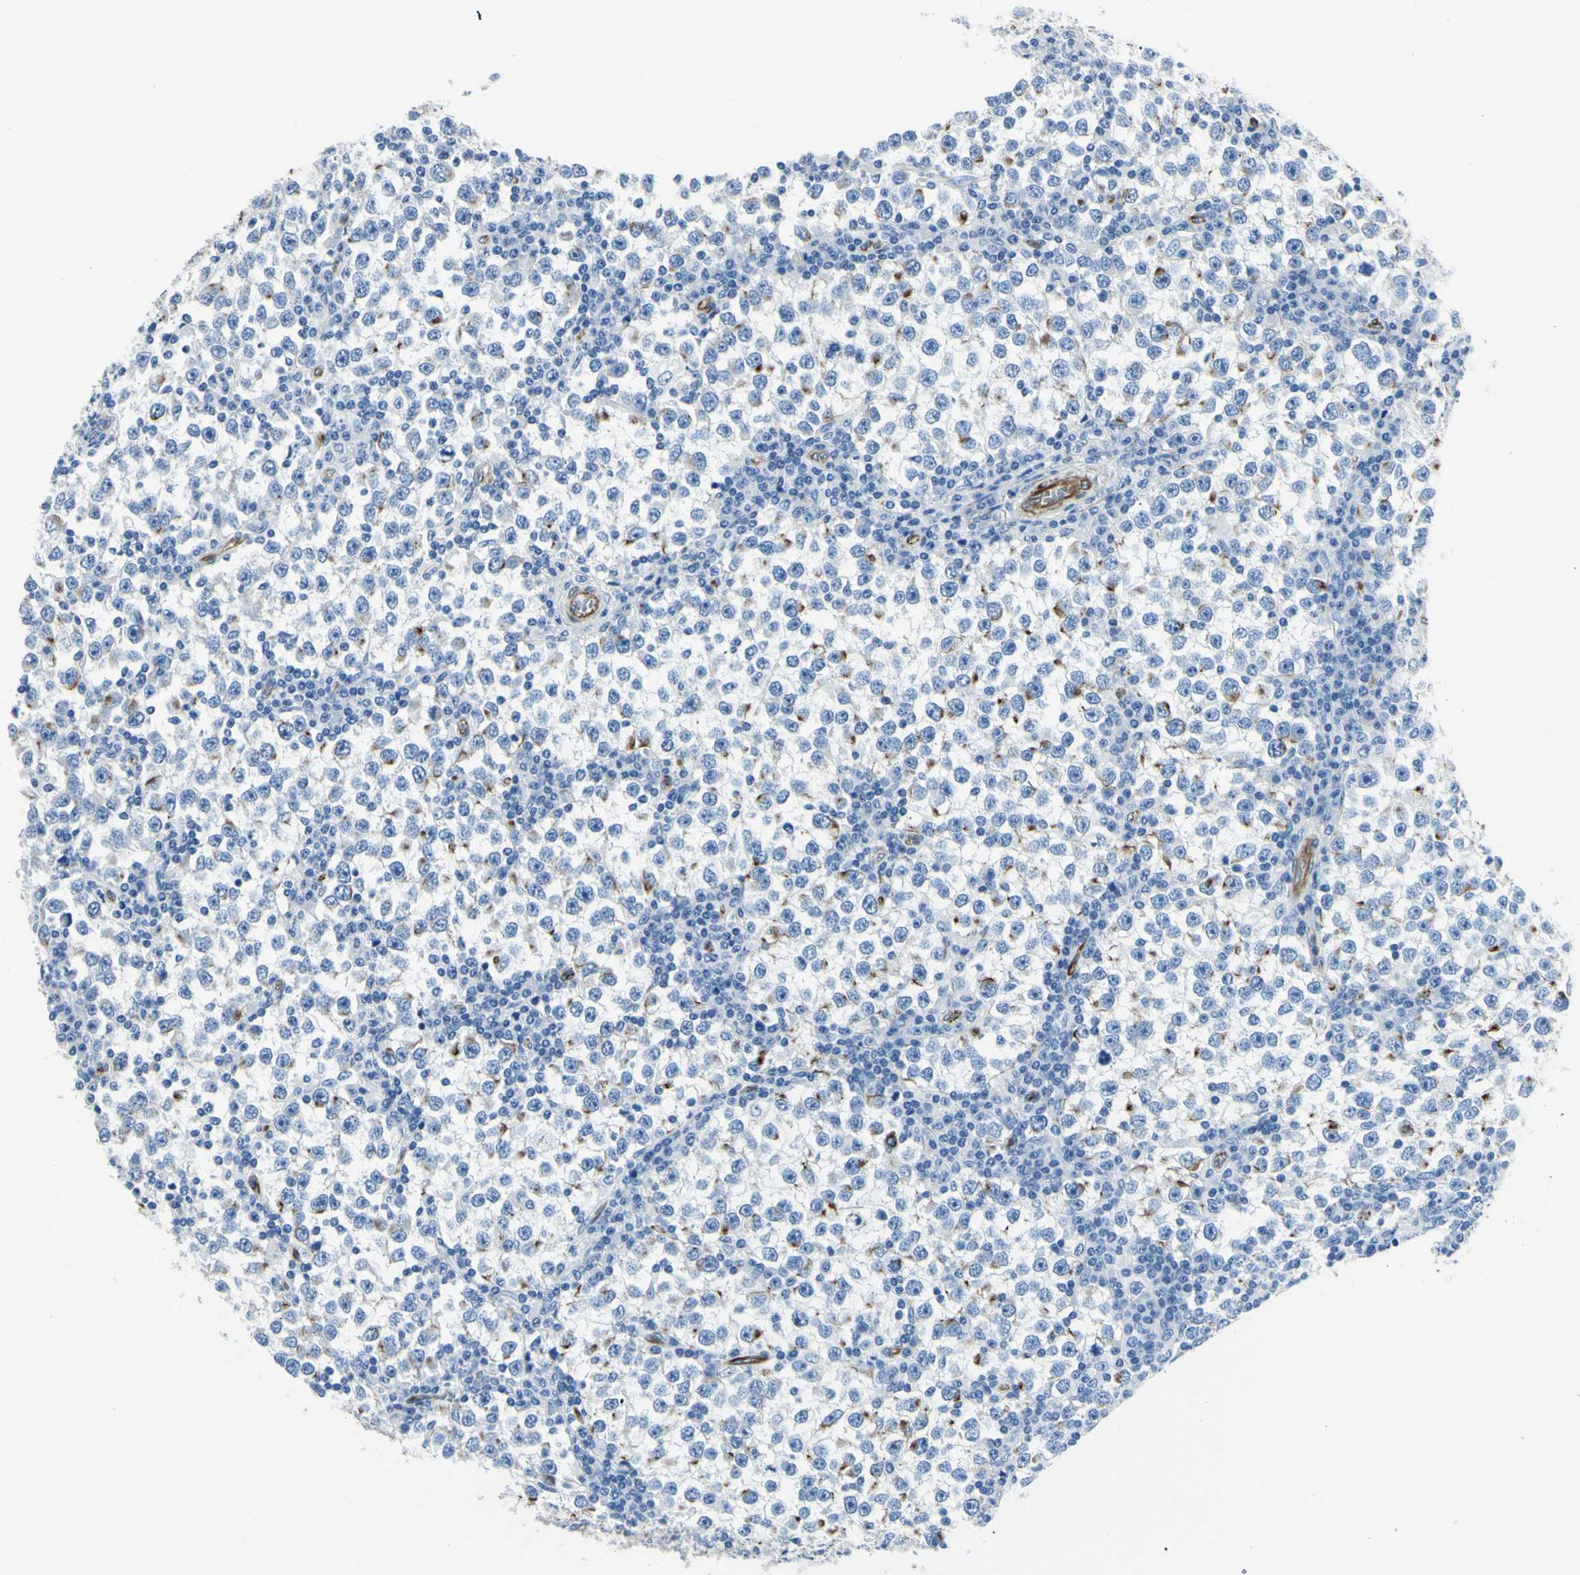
{"staining": {"intensity": "negative", "quantity": "none", "location": "none"}, "tissue": "testis cancer", "cell_type": "Tumor cells", "image_type": "cancer", "snomed": [{"axis": "morphology", "description": "Seminoma, NOS"}, {"axis": "topography", "description": "Testis"}], "caption": "IHC image of neoplastic tissue: seminoma (testis) stained with DAB (3,3'-diaminobenzidine) demonstrates no significant protein staining in tumor cells. (DAB immunohistochemistry with hematoxylin counter stain).", "gene": "PTH2R", "patient": {"sex": "male", "age": 65}}